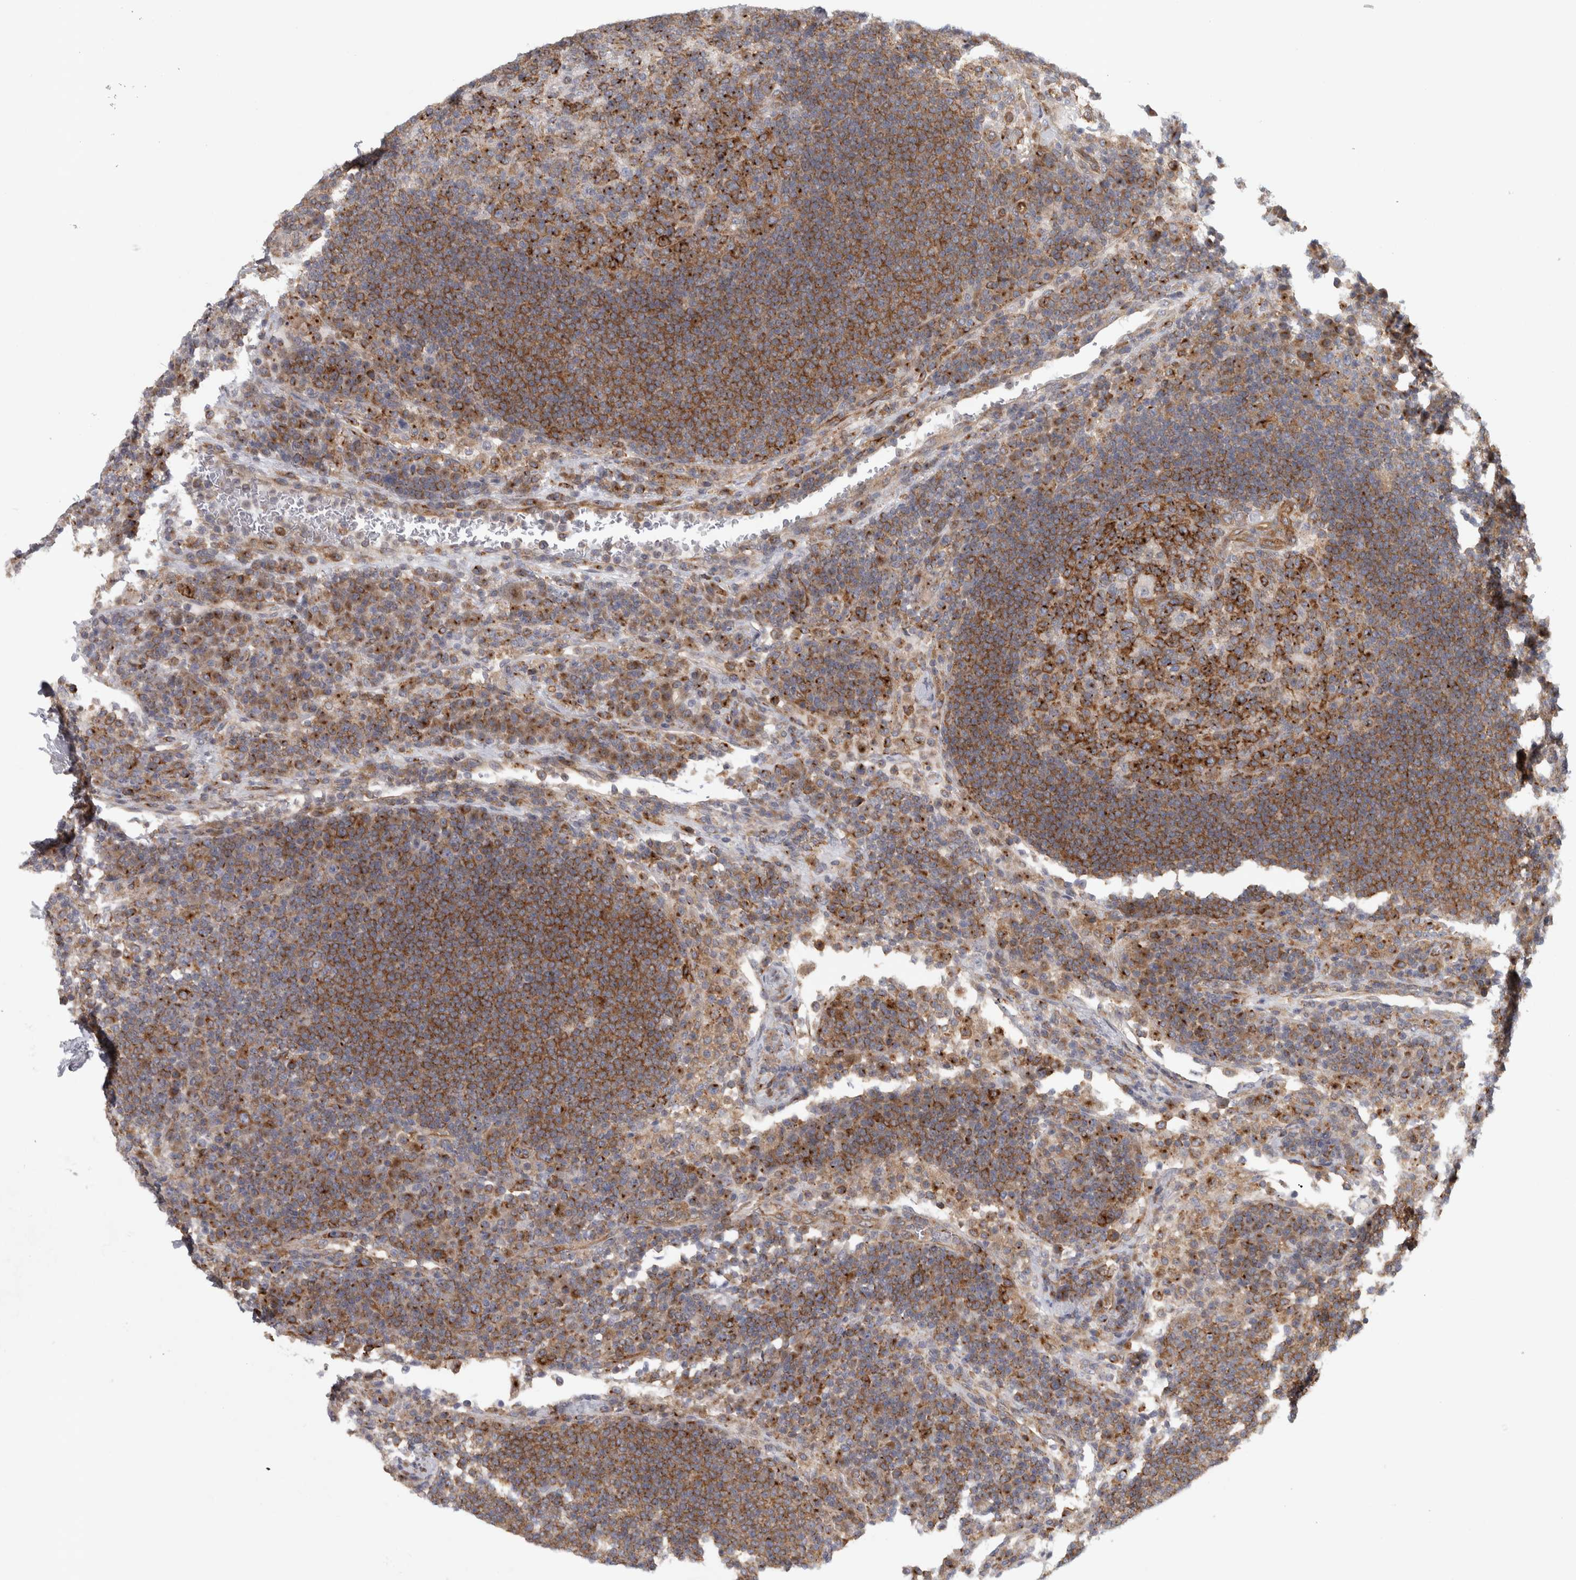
{"staining": {"intensity": "strong", "quantity": ">75%", "location": "cytoplasmic/membranous"}, "tissue": "lymph node", "cell_type": "Germinal center cells", "image_type": "normal", "snomed": [{"axis": "morphology", "description": "Normal tissue, NOS"}, {"axis": "topography", "description": "Lymph node"}], "caption": "Protein expression by immunohistochemistry reveals strong cytoplasmic/membranous expression in about >75% of germinal center cells in benign lymph node. Using DAB (3,3'-diaminobenzidine) (brown) and hematoxylin (blue) stains, captured at high magnification using brightfield microscopy.", "gene": "PEX6", "patient": {"sex": "female", "age": 53}}